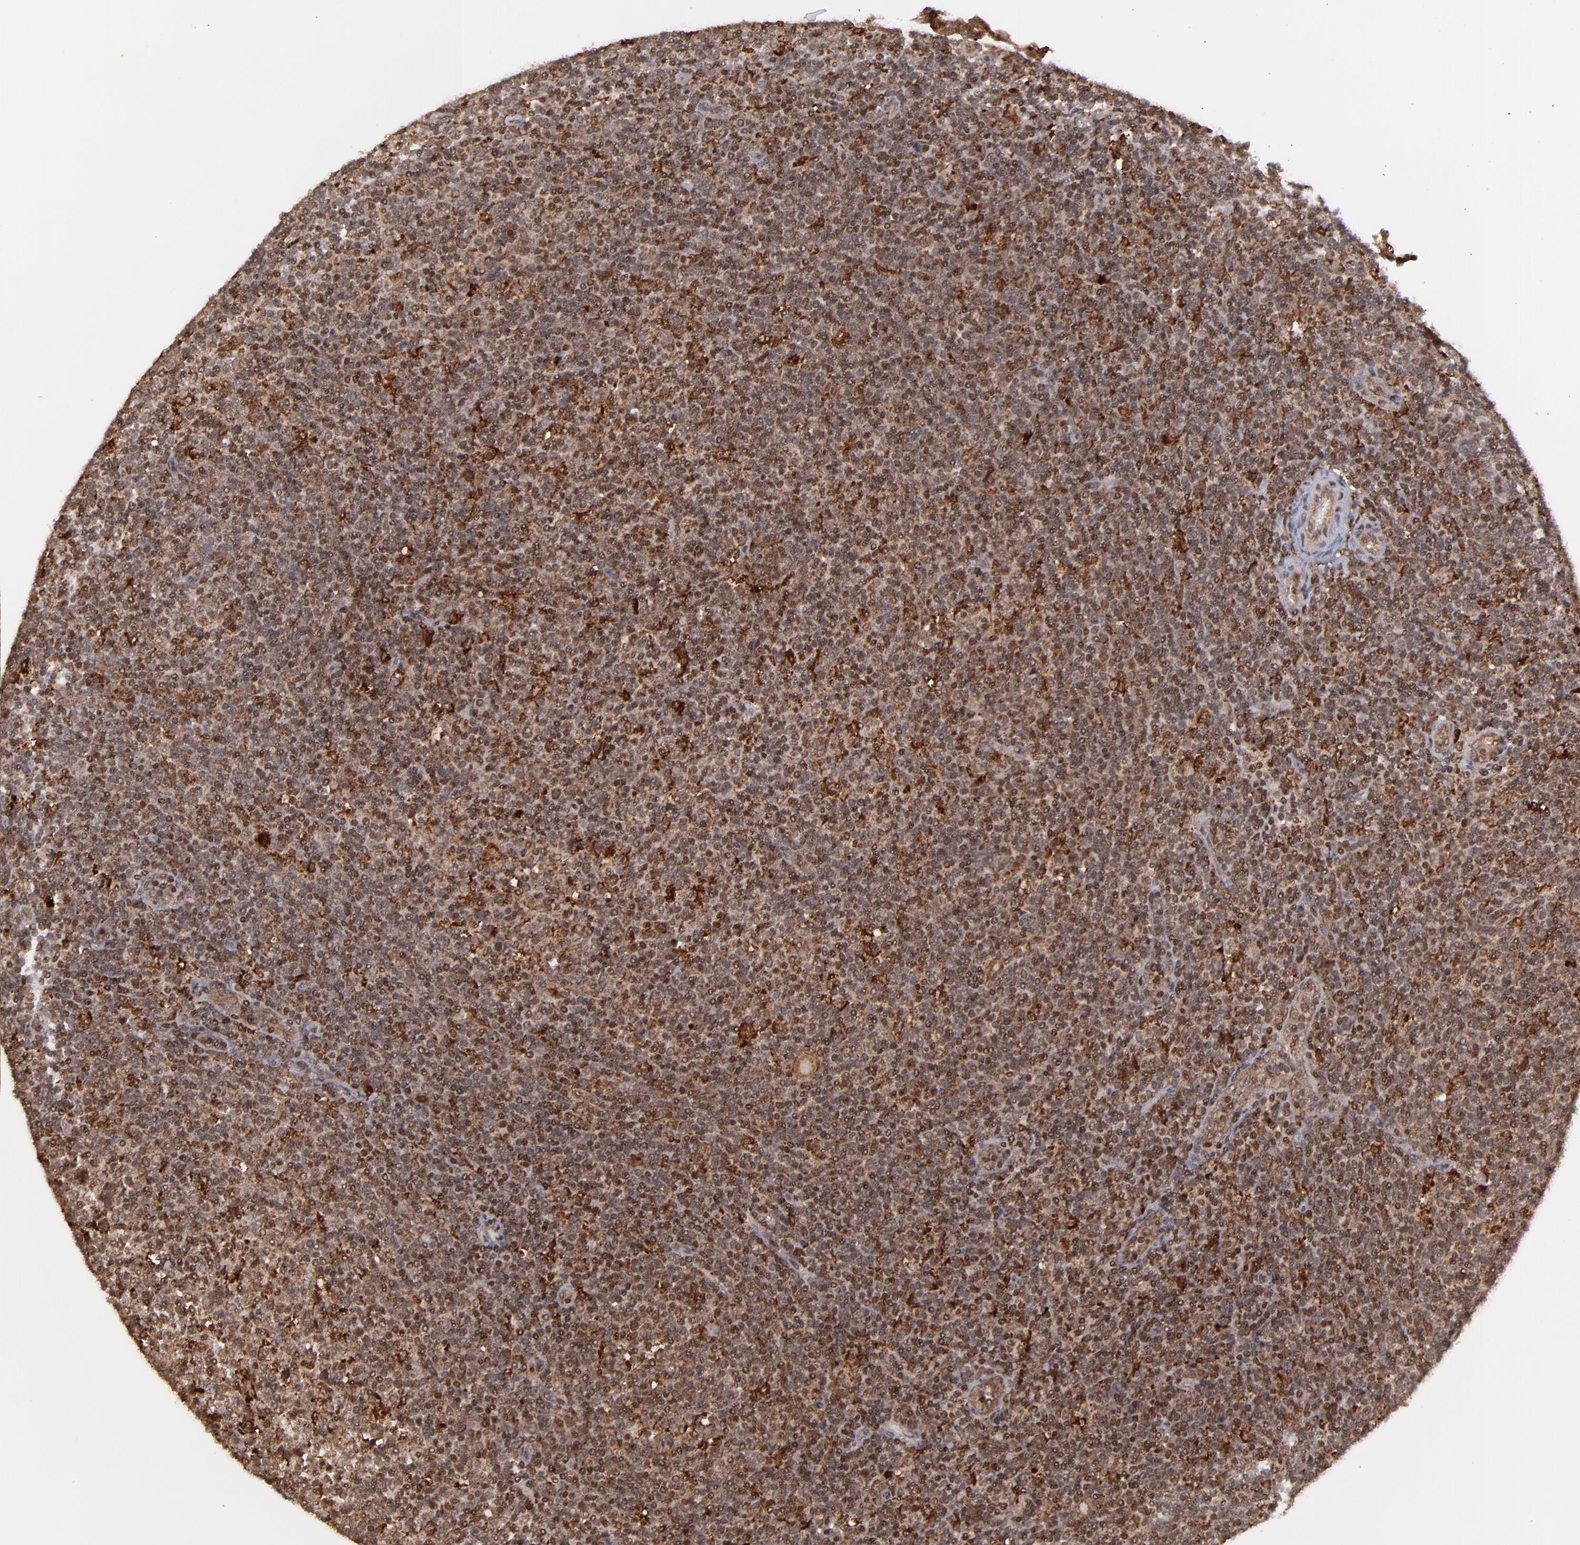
{"staining": {"intensity": "strong", "quantity": ">75%", "location": "cytoplasmic/membranous,nuclear"}, "tissue": "lymphoma", "cell_type": "Tumor cells", "image_type": "cancer", "snomed": [{"axis": "morphology", "description": "Malignant lymphoma, non-Hodgkin's type, Low grade"}, {"axis": "topography", "description": "Lymph node"}], "caption": "Tumor cells demonstrate strong cytoplasmic/membranous and nuclear staining in approximately >75% of cells in lymphoma.", "gene": "RGS6", "patient": {"sex": "male", "age": 70}}